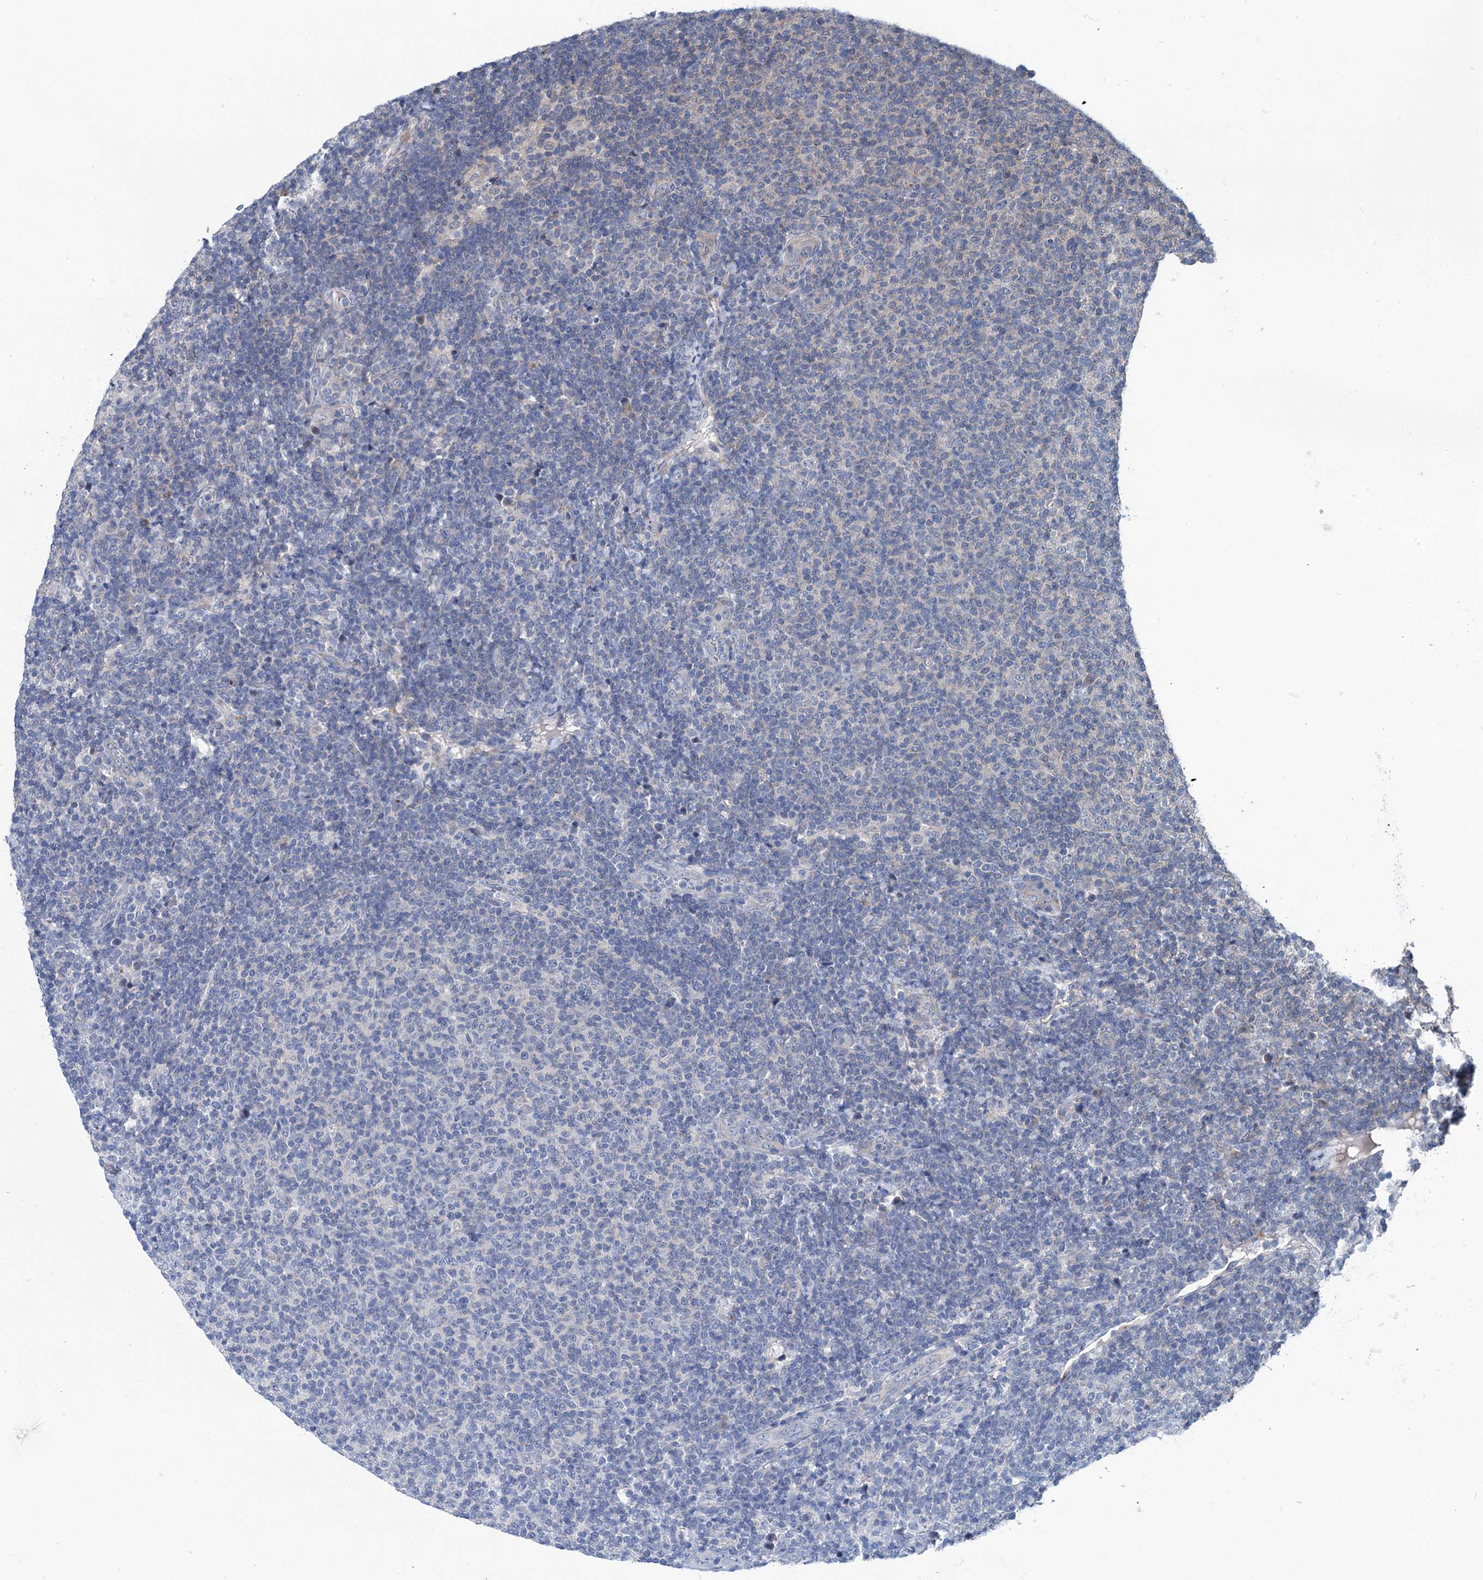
{"staining": {"intensity": "negative", "quantity": "none", "location": "none"}, "tissue": "lymphoma", "cell_type": "Tumor cells", "image_type": "cancer", "snomed": [{"axis": "morphology", "description": "Malignant lymphoma, non-Hodgkin's type, Low grade"}, {"axis": "topography", "description": "Lymph node"}], "caption": "Immunohistochemistry photomicrograph of neoplastic tissue: low-grade malignant lymphoma, non-Hodgkin's type stained with DAB reveals no significant protein positivity in tumor cells.", "gene": "EYA4", "patient": {"sex": "male", "age": 66}}